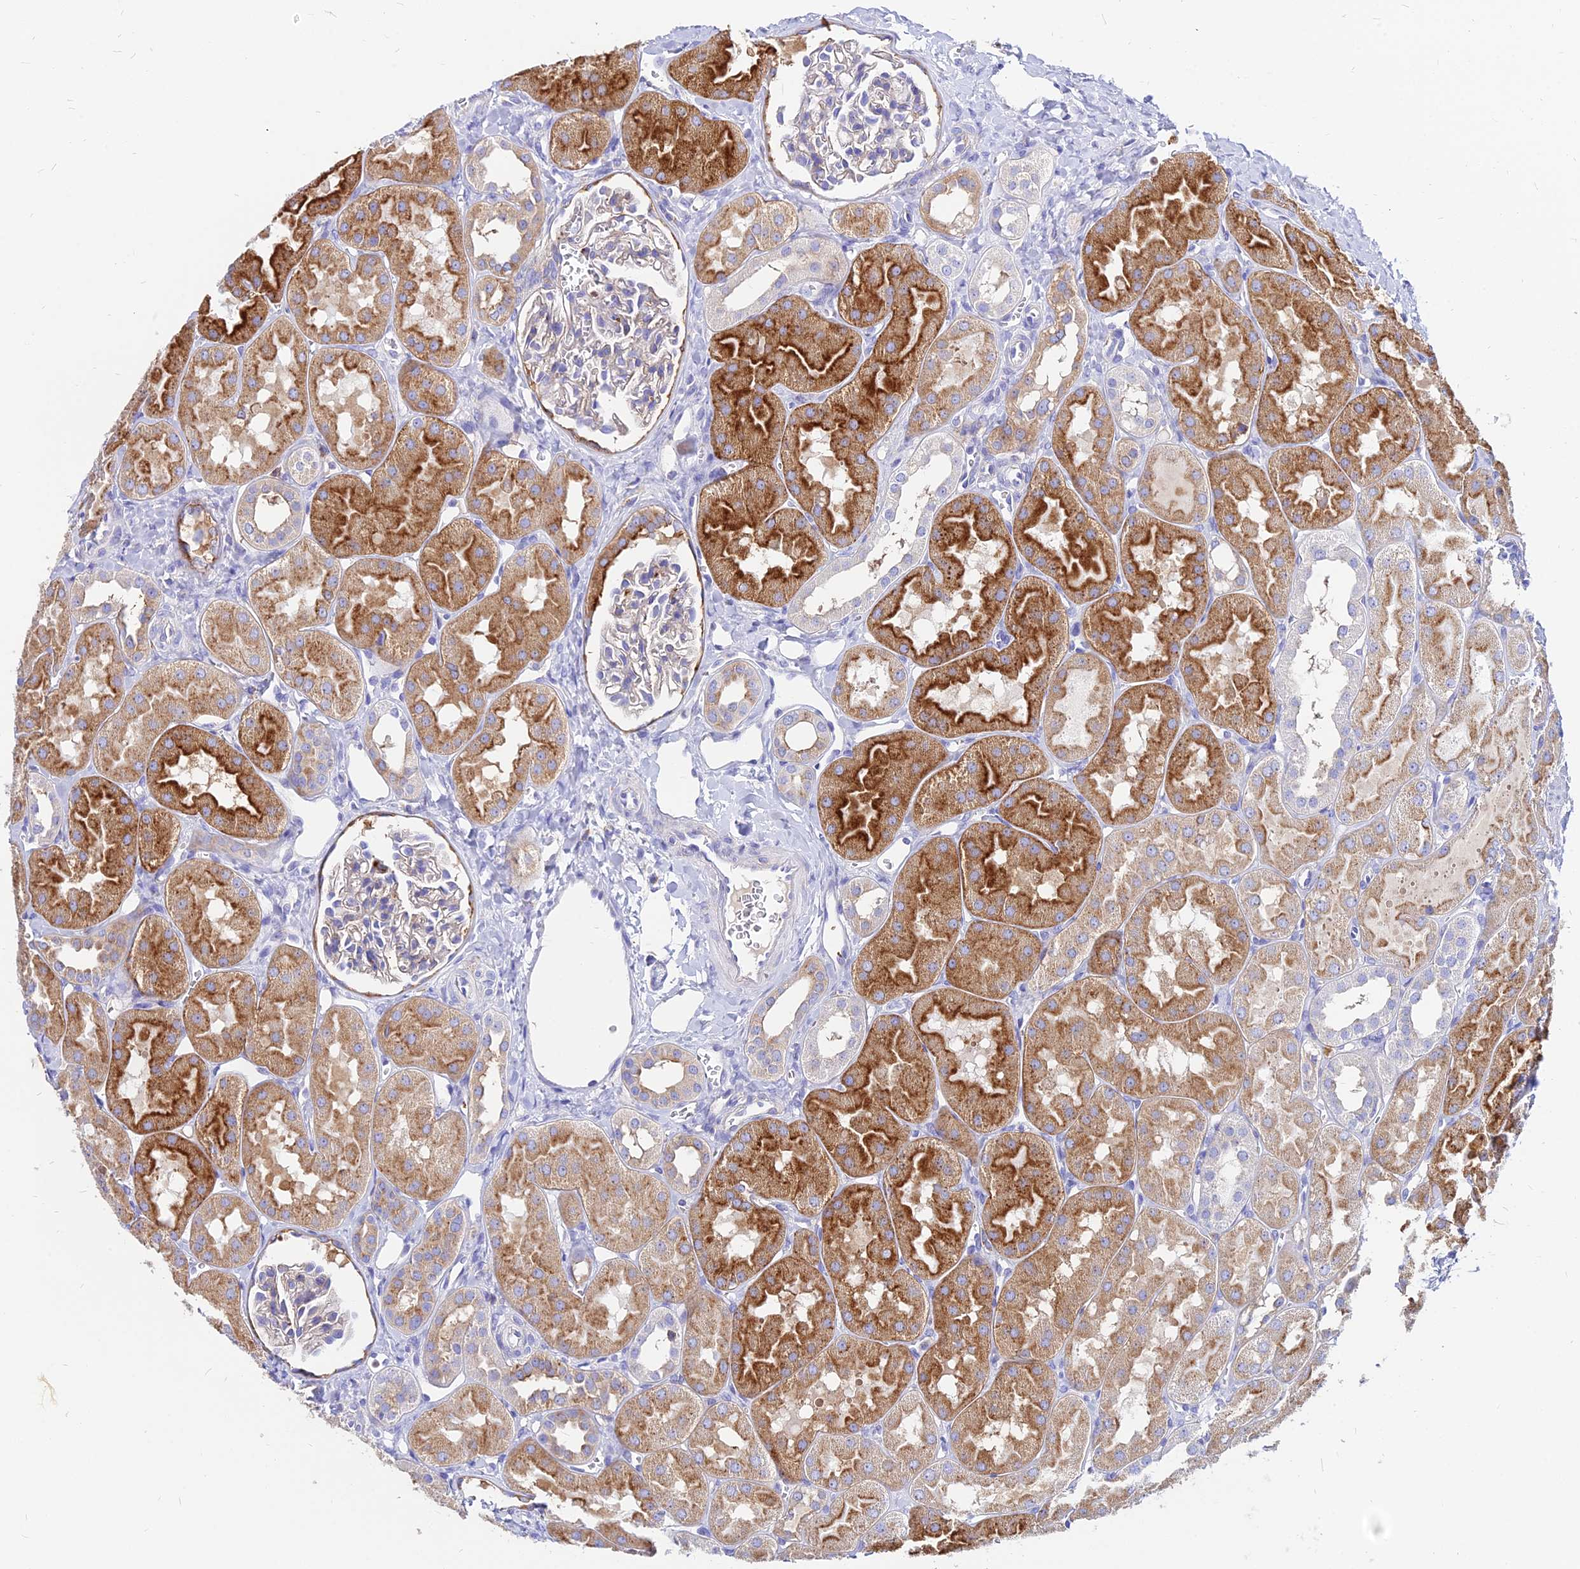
{"staining": {"intensity": "negative", "quantity": "none", "location": "none"}, "tissue": "kidney", "cell_type": "Cells in glomeruli", "image_type": "normal", "snomed": [{"axis": "morphology", "description": "Normal tissue, NOS"}, {"axis": "topography", "description": "Kidney"}, {"axis": "topography", "description": "Urinary bladder"}], "caption": "Benign kidney was stained to show a protein in brown. There is no significant positivity in cells in glomeruli. The staining is performed using DAB (3,3'-diaminobenzidine) brown chromogen with nuclei counter-stained in using hematoxylin.", "gene": "AGTRAP", "patient": {"sex": "male", "age": 16}}